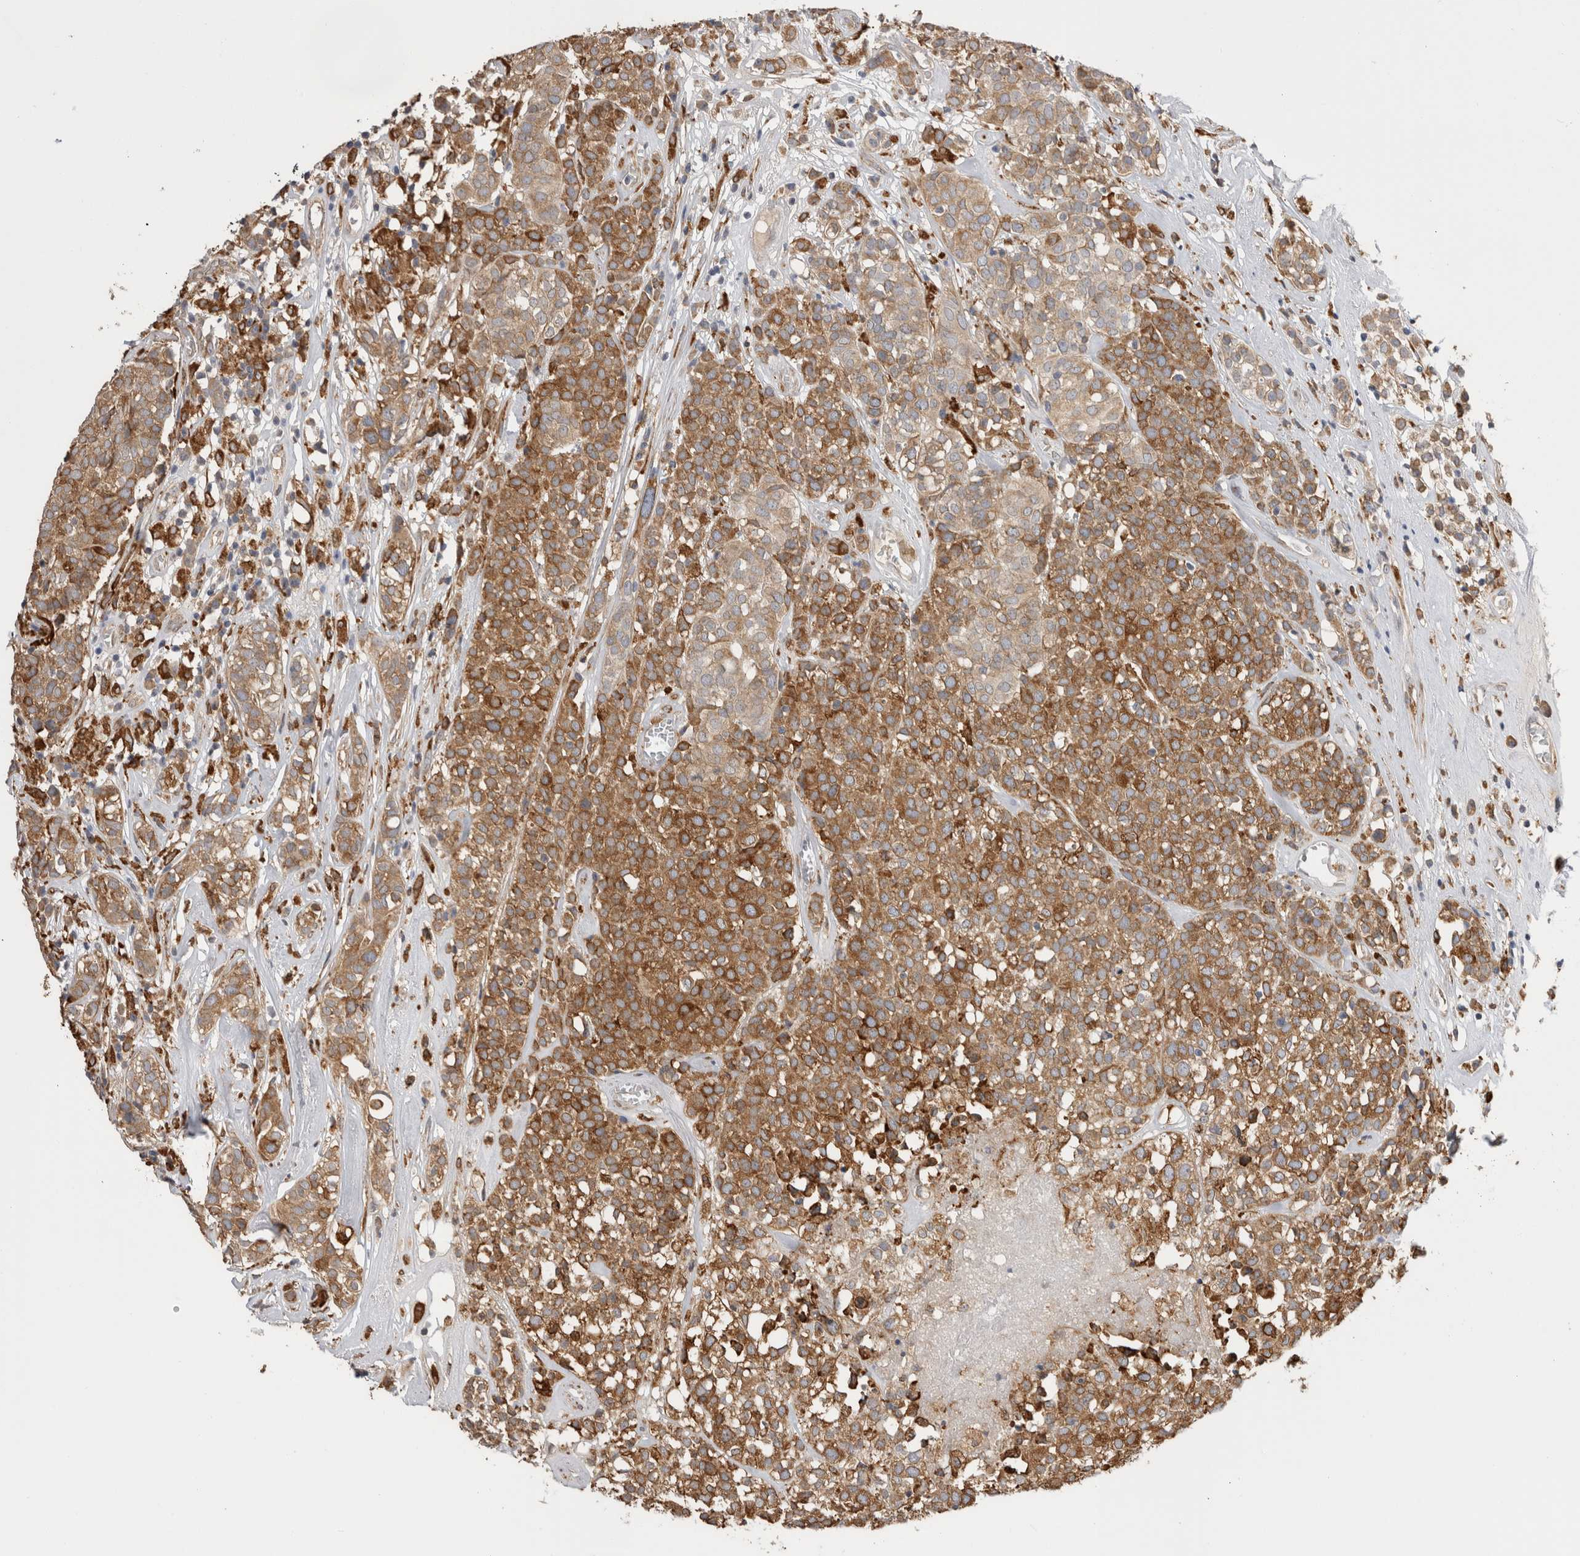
{"staining": {"intensity": "moderate", "quantity": ">75%", "location": "cytoplasmic/membranous"}, "tissue": "head and neck cancer", "cell_type": "Tumor cells", "image_type": "cancer", "snomed": [{"axis": "morphology", "description": "Adenocarcinoma, NOS"}, {"axis": "topography", "description": "Salivary gland"}, {"axis": "topography", "description": "Head-Neck"}], "caption": "Protein analysis of head and neck cancer tissue demonstrates moderate cytoplasmic/membranous expression in about >75% of tumor cells. (brown staining indicates protein expression, while blue staining denotes nuclei).", "gene": "LRPAP1", "patient": {"sex": "female", "age": 65}}